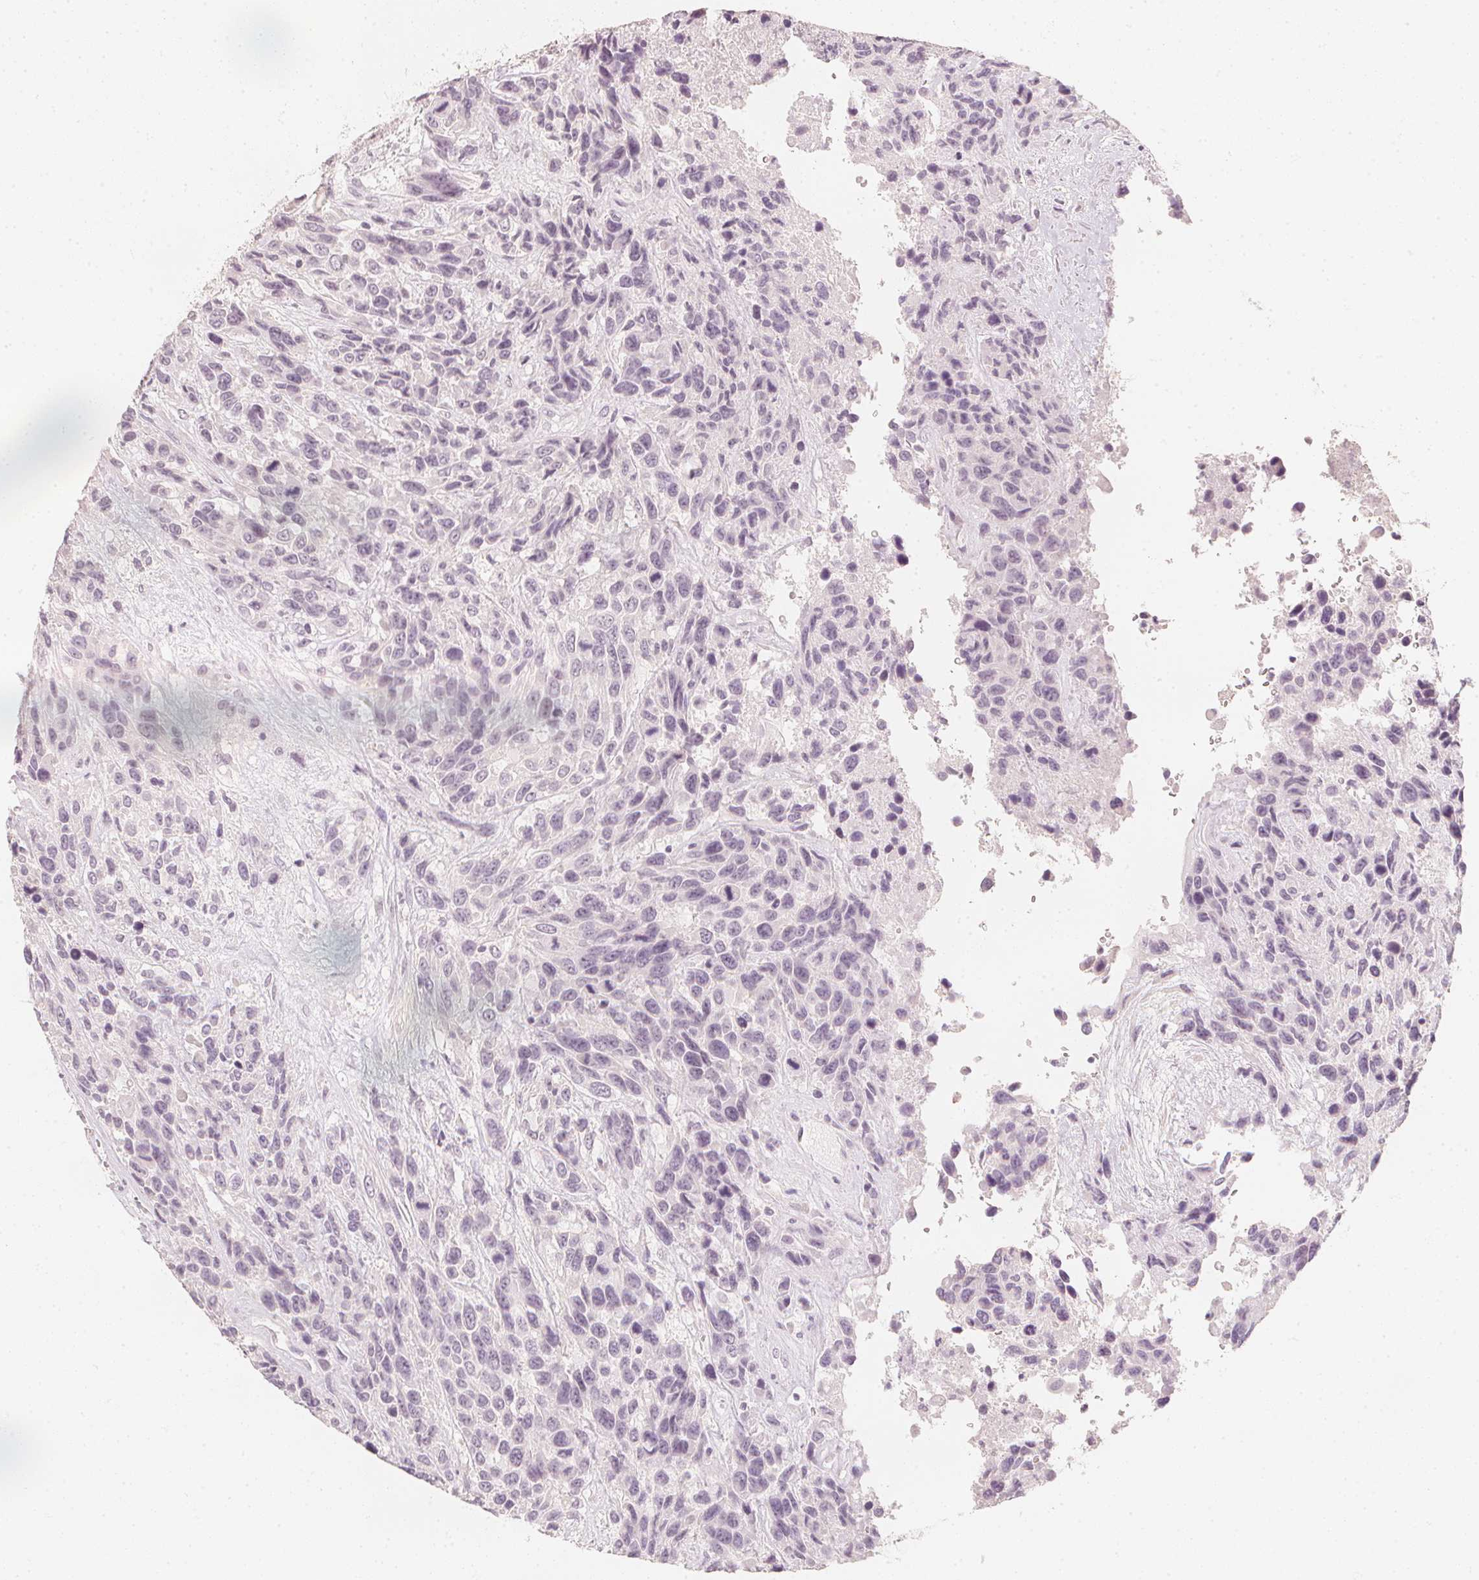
{"staining": {"intensity": "negative", "quantity": "none", "location": "none"}, "tissue": "urothelial cancer", "cell_type": "Tumor cells", "image_type": "cancer", "snomed": [{"axis": "morphology", "description": "Urothelial carcinoma, High grade"}, {"axis": "topography", "description": "Urinary bladder"}], "caption": "IHC histopathology image of human high-grade urothelial carcinoma stained for a protein (brown), which demonstrates no staining in tumor cells.", "gene": "CALB1", "patient": {"sex": "female", "age": 70}}